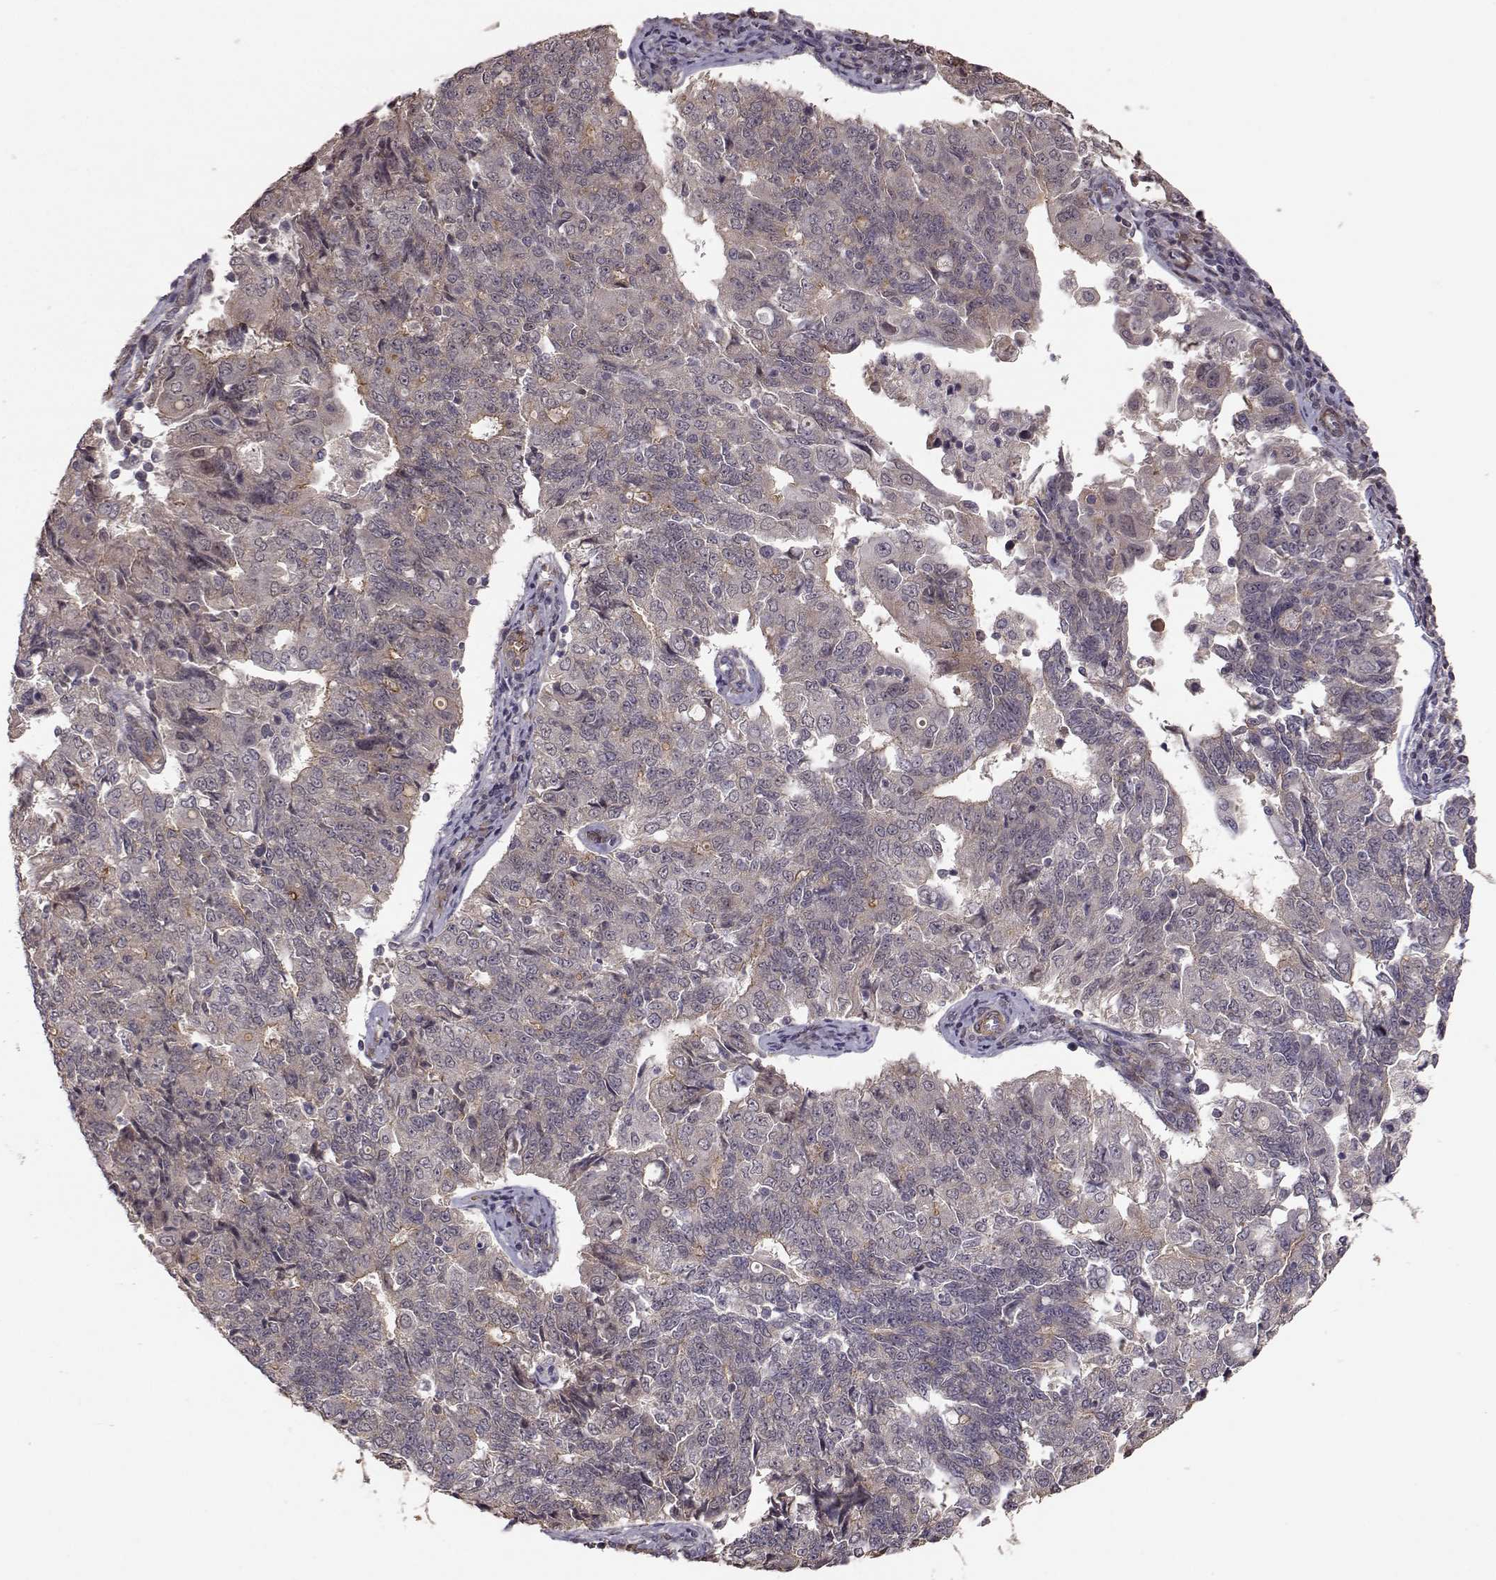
{"staining": {"intensity": "moderate", "quantity": "<25%", "location": "cytoplasmic/membranous"}, "tissue": "endometrial cancer", "cell_type": "Tumor cells", "image_type": "cancer", "snomed": [{"axis": "morphology", "description": "Adenocarcinoma, NOS"}, {"axis": "topography", "description": "Endometrium"}], "caption": "The histopathology image shows a brown stain indicating the presence of a protein in the cytoplasmic/membranous of tumor cells in endometrial cancer (adenocarcinoma). The protein is shown in brown color, while the nuclei are stained blue.", "gene": "PLEKHG3", "patient": {"sex": "female", "age": 43}}